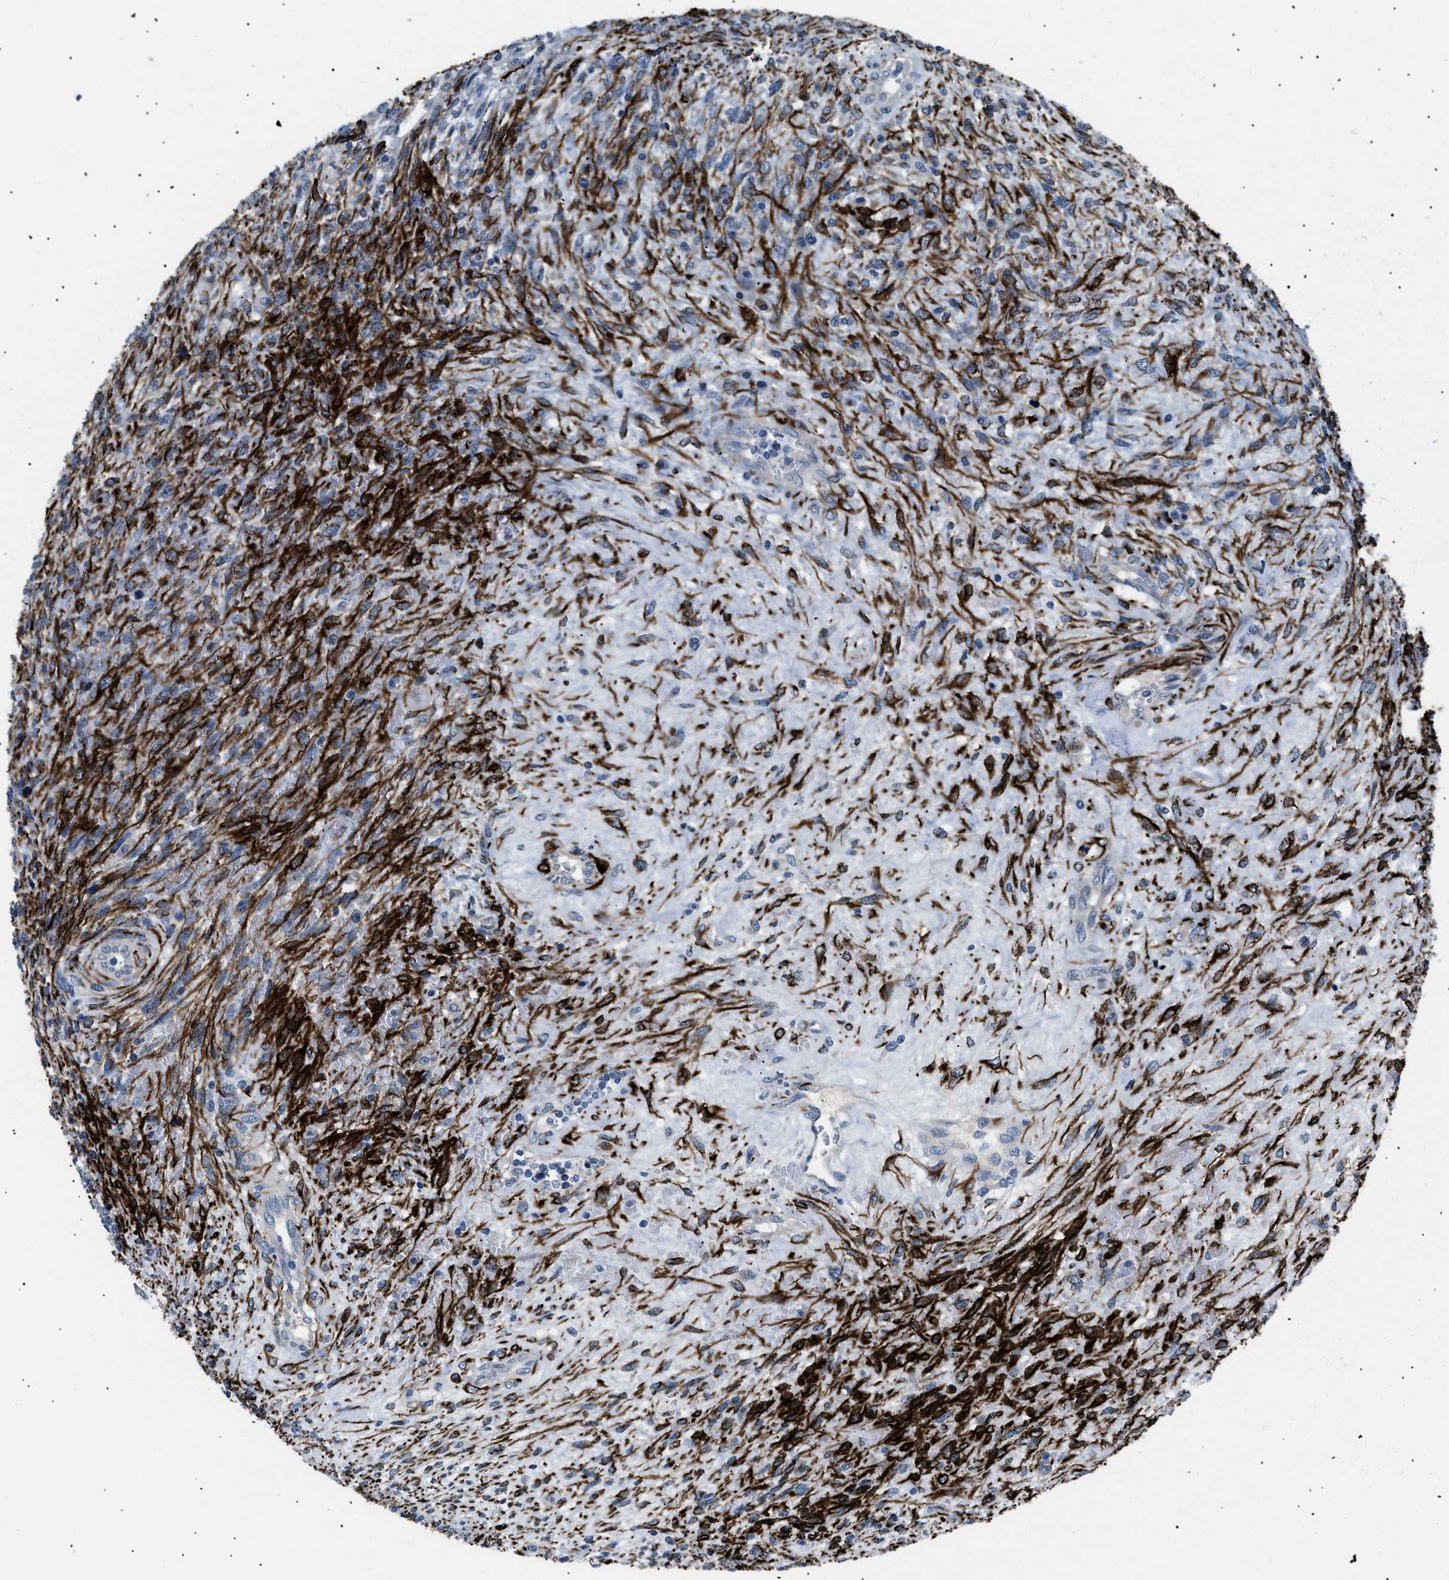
{"staining": {"intensity": "negative", "quantity": "none", "location": "none"}, "tissue": "testis cancer", "cell_type": "Tumor cells", "image_type": "cancer", "snomed": [{"axis": "morphology", "description": "Carcinoma, Embryonal, NOS"}, {"axis": "topography", "description": "Testis"}], "caption": "Micrograph shows no protein expression in tumor cells of testis cancer tissue. The staining was performed using DAB (3,3'-diaminobenzidine) to visualize the protein expression in brown, while the nuclei were stained in blue with hematoxylin (Magnification: 20x).", "gene": "ICA1", "patient": {"sex": "male", "age": 26}}